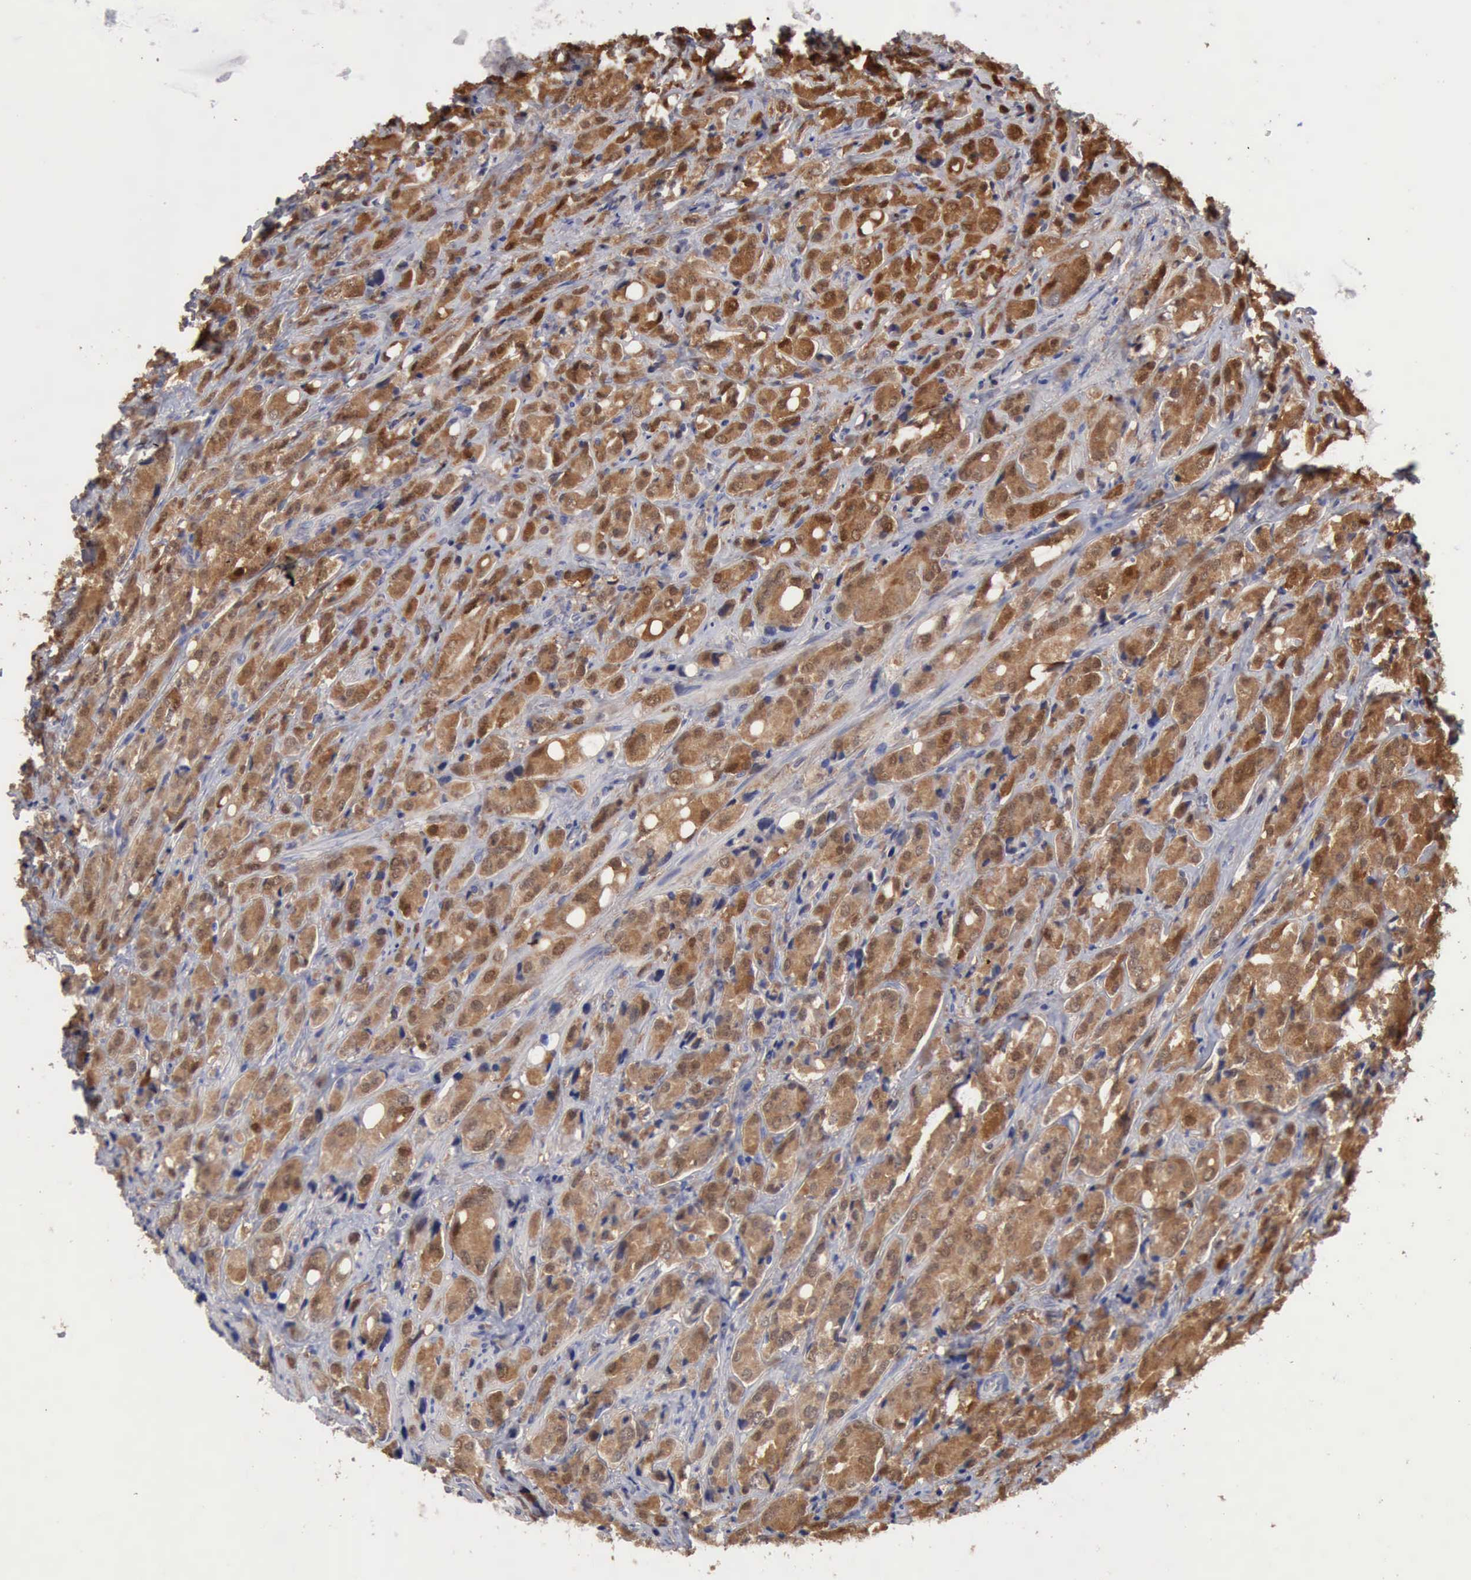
{"staining": {"intensity": "moderate", "quantity": ">75%", "location": "cytoplasmic/membranous,nuclear"}, "tissue": "prostate cancer", "cell_type": "Tumor cells", "image_type": "cancer", "snomed": [{"axis": "morphology", "description": "Adenocarcinoma, High grade"}, {"axis": "topography", "description": "Prostate"}], "caption": "About >75% of tumor cells in human prostate cancer demonstrate moderate cytoplasmic/membranous and nuclear protein positivity as visualized by brown immunohistochemical staining.", "gene": "PTGR2", "patient": {"sex": "male", "age": 68}}